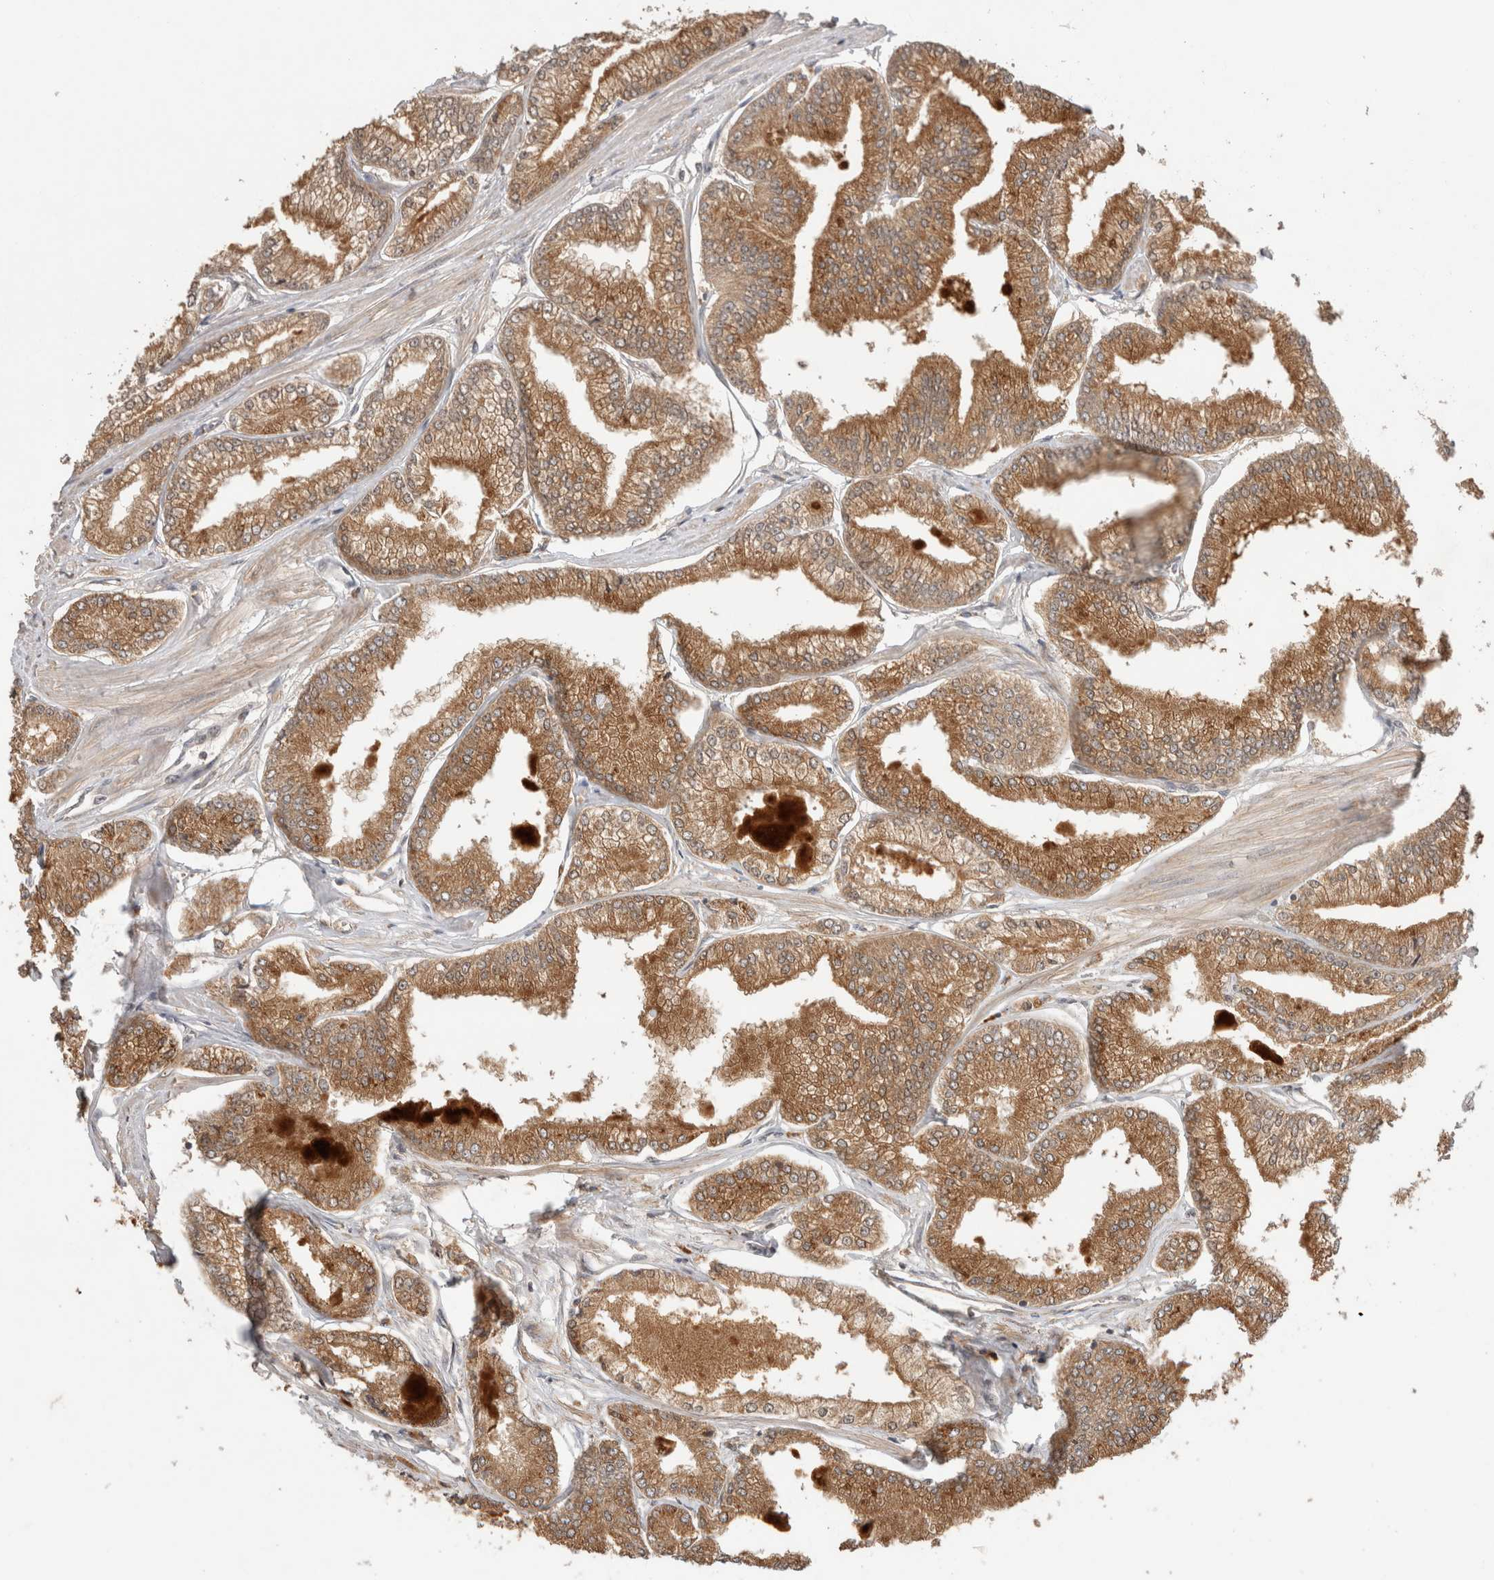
{"staining": {"intensity": "moderate", "quantity": ">75%", "location": "cytoplasmic/membranous"}, "tissue": "prostate cancer", "cell_type": "Tumor cells", "image_type": "cancer", "snomed": [{"axis": "morphology", "description": "Adenocarcinoma, Low grade"}, {"axis": "topography", "description": "Prostate"}], "caption": "Protein expression analysis of human prostate cancer reveals moderate cytoplasmic/membranous expression in approximately >75% of tumor cells. (brown staining indicates protein expression, while blue staining denotes nuclei).", "gene": "SGK1", "patient": {"sex": "male", "age": 52}}